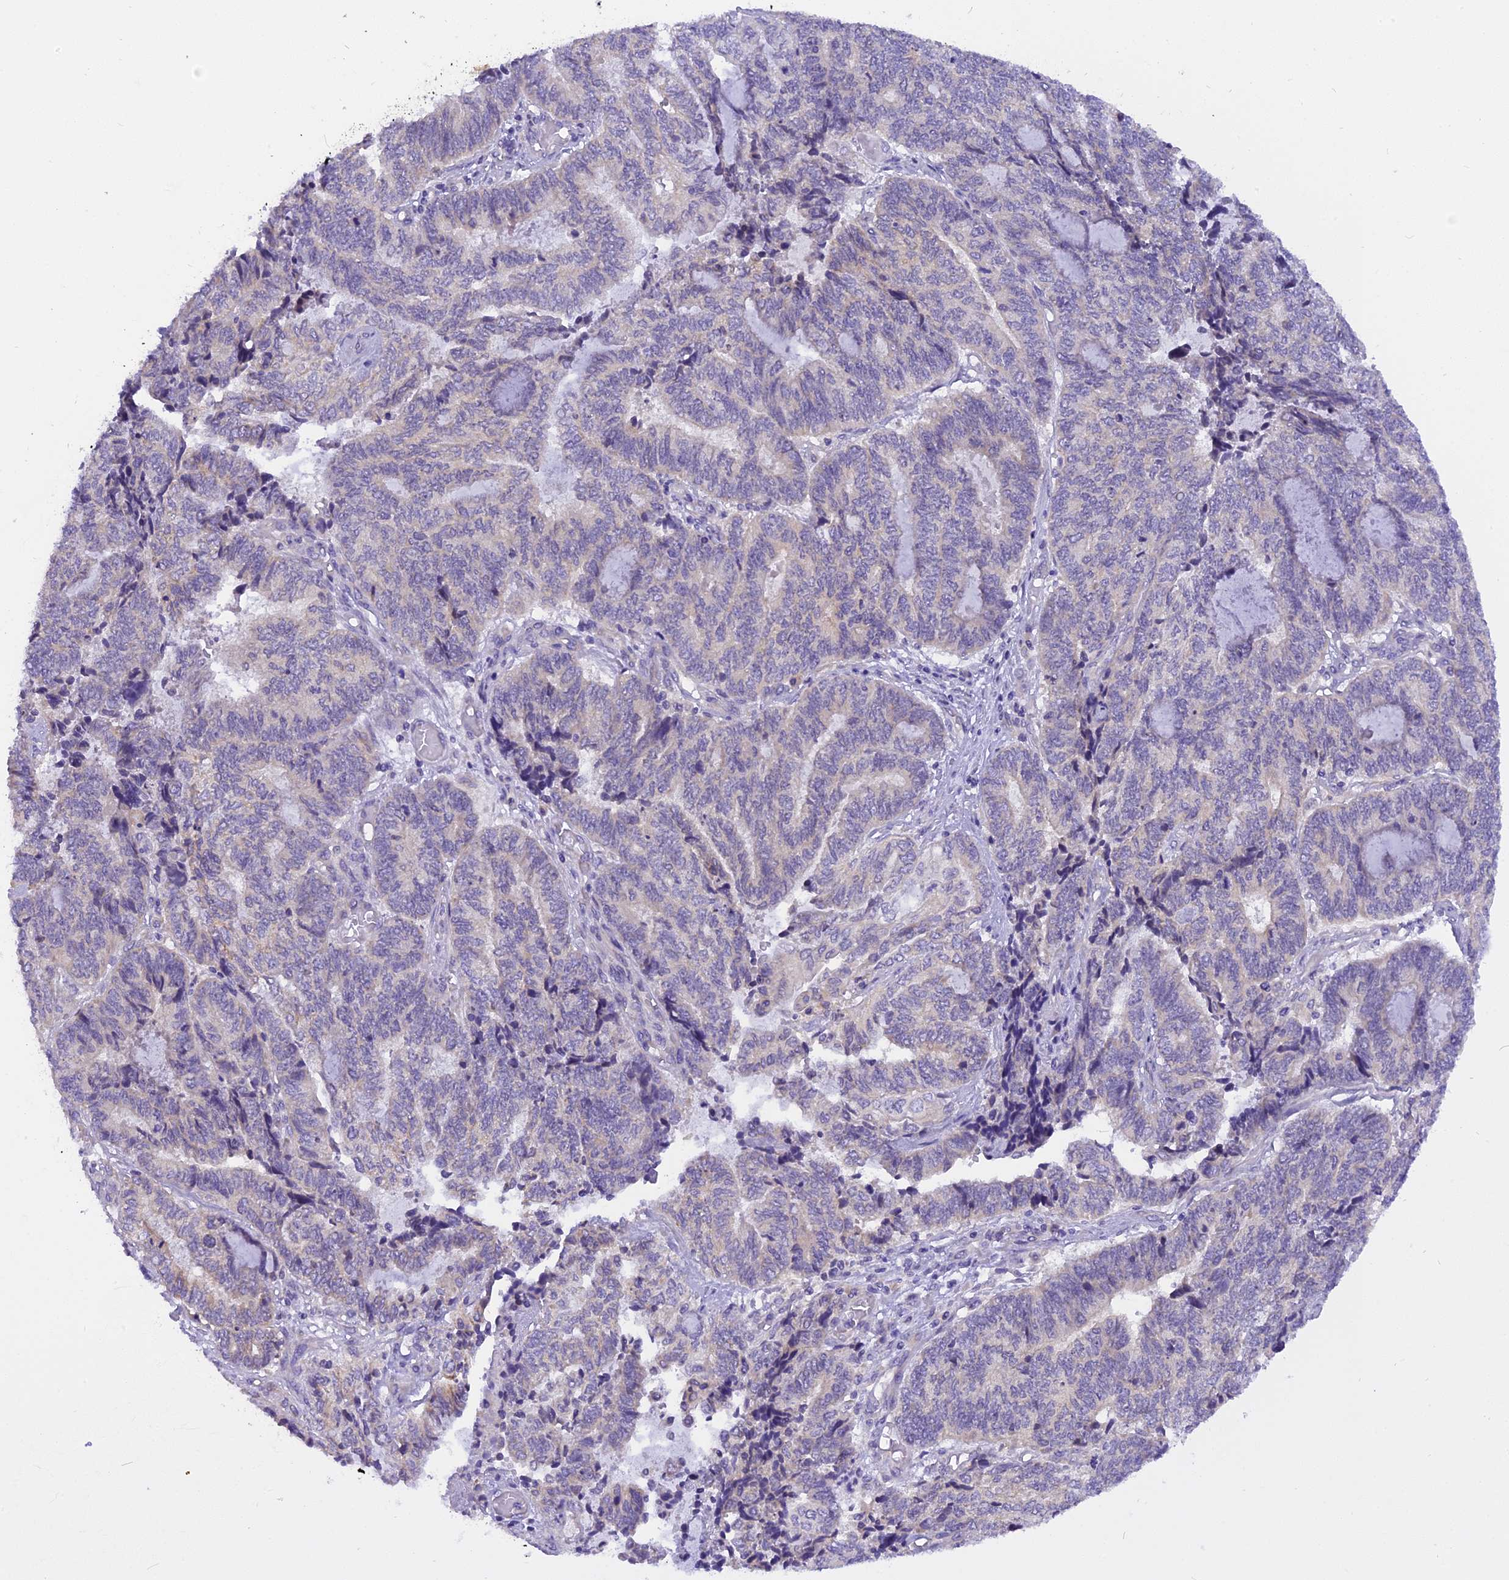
{"staining": {"intensity": "negative", "quantity": "none", "location": "none"}, "tissue": "endometrial cancer", "cell_type": "Tumor cells", "image_type": "cancer", "snomed": [{"axis": "morphology", "description": "Adenocarcinoma, NOS"}, {"axis": "topography", "description": "Uterus"}, {"axis": "topography", "description": "Endometrium"}], "caption": "Endometrial cancer (adenocarcinoma) was stained to show a protein in brown. There is no significant positivity in tumor cells. The staining is performed using DAB brown chromogen with nuclei counter-stained in using hematoxylin.", "gene": "TRIM3", "patient": {"sex": "female", "age": 70}}